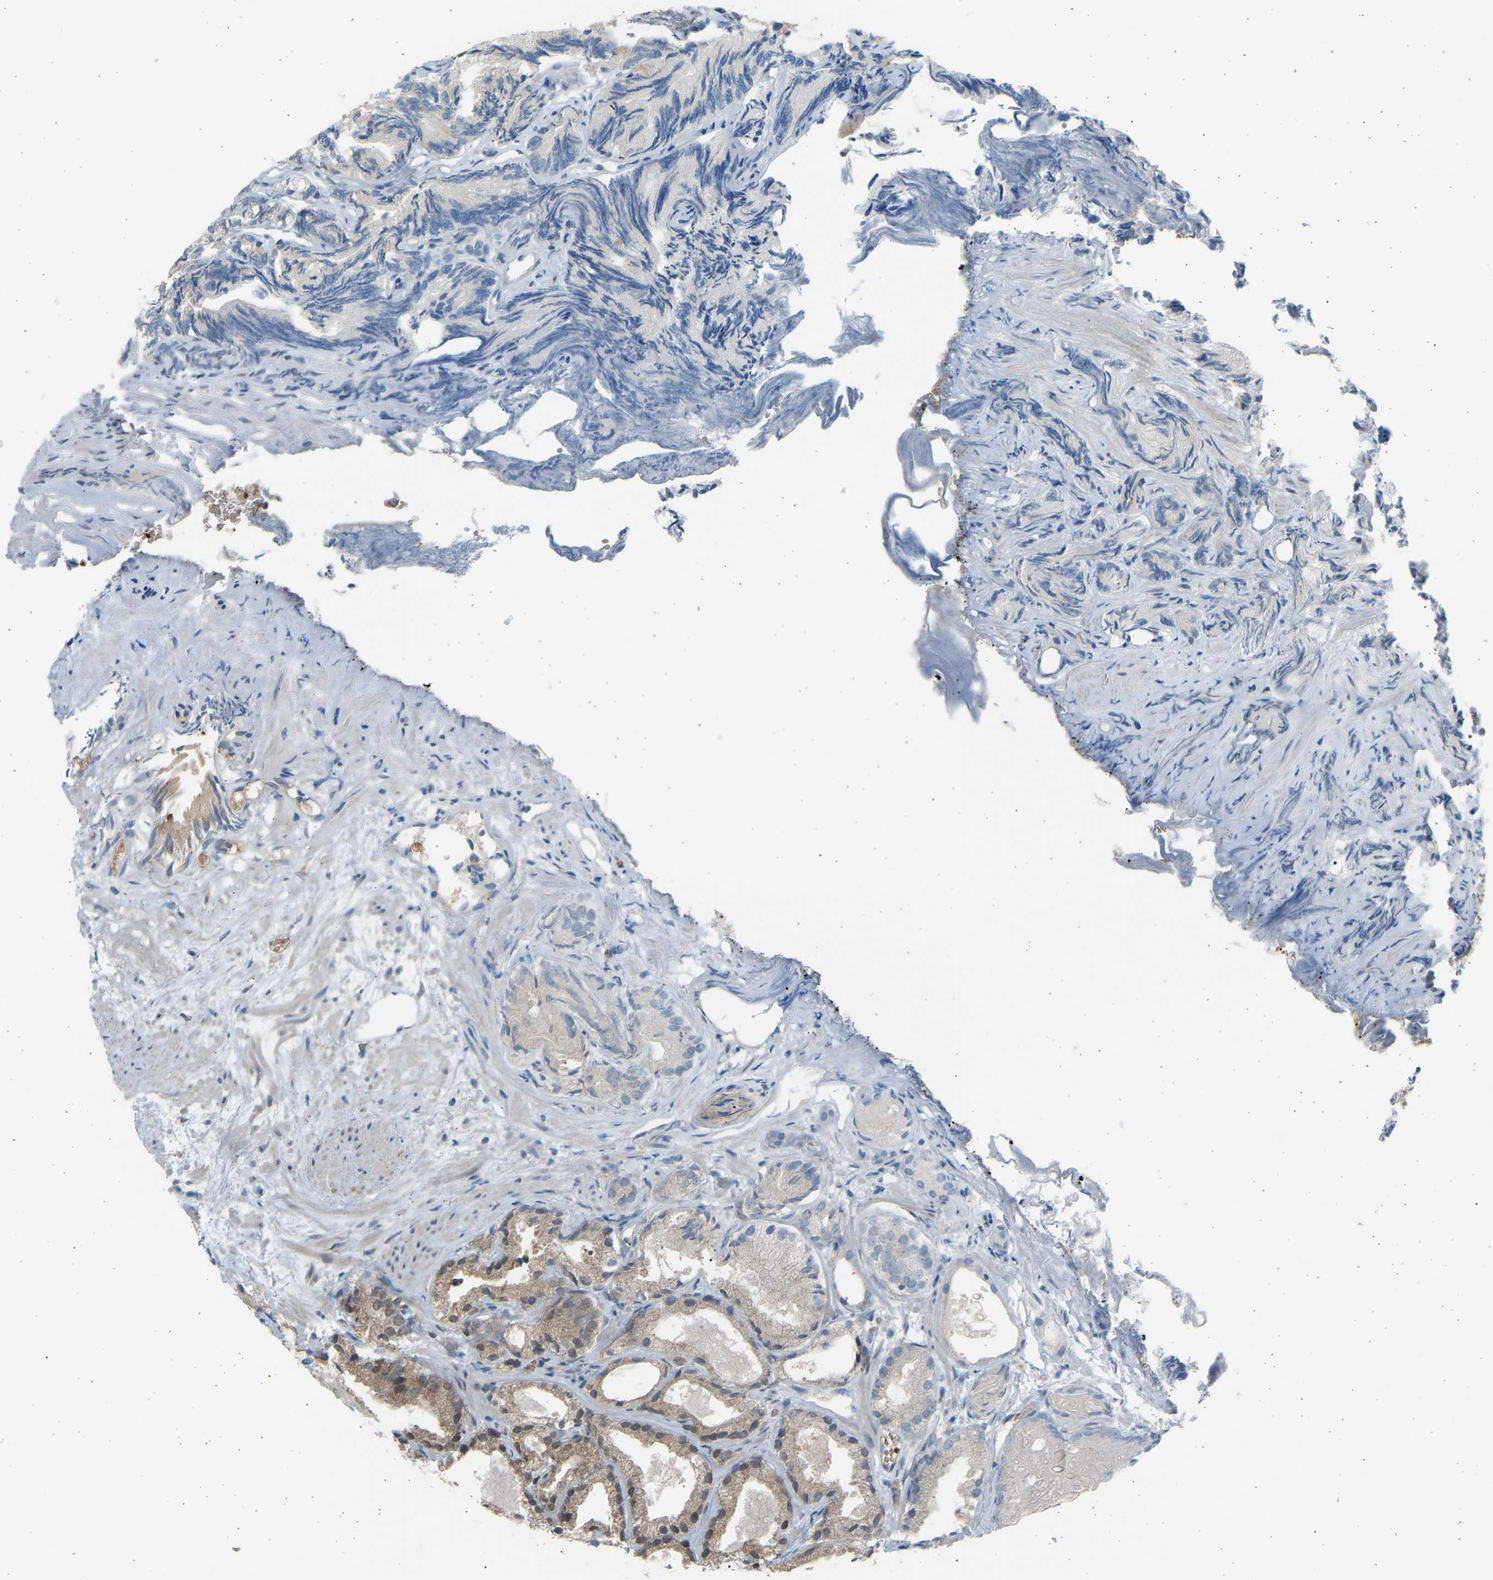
{"staining": {"intensity": "weak", "quantity": "25%-75%", "location": "cytoplasmic/membranous"}, "tissue": "prostate cancer", "cell_type": "Tumor cells", "image_type": "cancer", "snomed": [{"axis": "morphology", "description": "Adenocarcinoma, Low grade"}, {"axis": "topography", "description": "Prostate"}], "caption": "Prostate cancer (adenocarcinoma (low-grade)) was stained to show a protein in brown. There is low levels of weak cytoplasmic/membranous expression in about 25%-75% of tumor cells.", "gene": "BIRC2", "patient": {"sex": "male", "age": 89}}